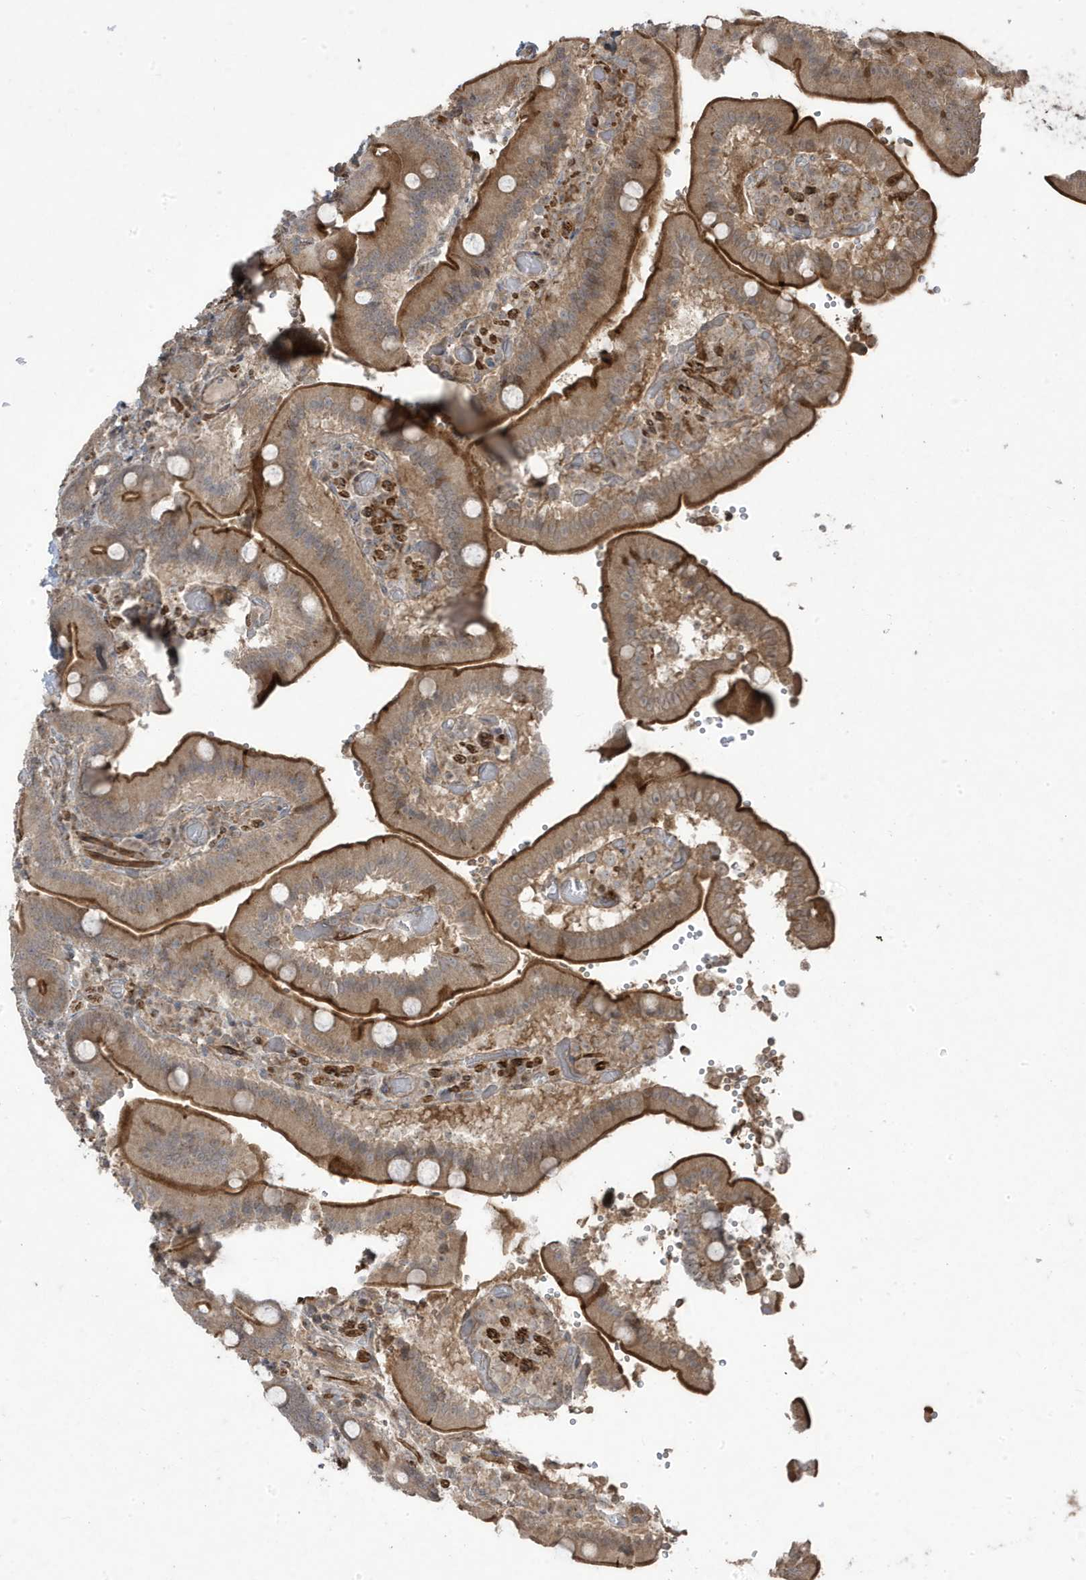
{"staining": {"intensity": "moderate", "quantity": ">75%", "location": "cytoplasmic/membranous"}, "tissue": "duodenum", "cell_type": "Glandular cells", "image_type": "normal", "snomed": [{"axis": "morphology", "description": "Normal tissue, NOS"}, {"axis": "topography", "description": "Duodenum"}], "caption": "High-magnification brightfield microscopy of unremarkable duodenum stained with DAB (3,3'-diaminobenzidine) (brown) and counterstained with hematoxylin (blue). glandular cells exhibit moderate cytoplasmic/membranous staining is identified in approximately>75% of cells.", "gene": "CETN3", "patient": {"sex": "female", "age": 62}}